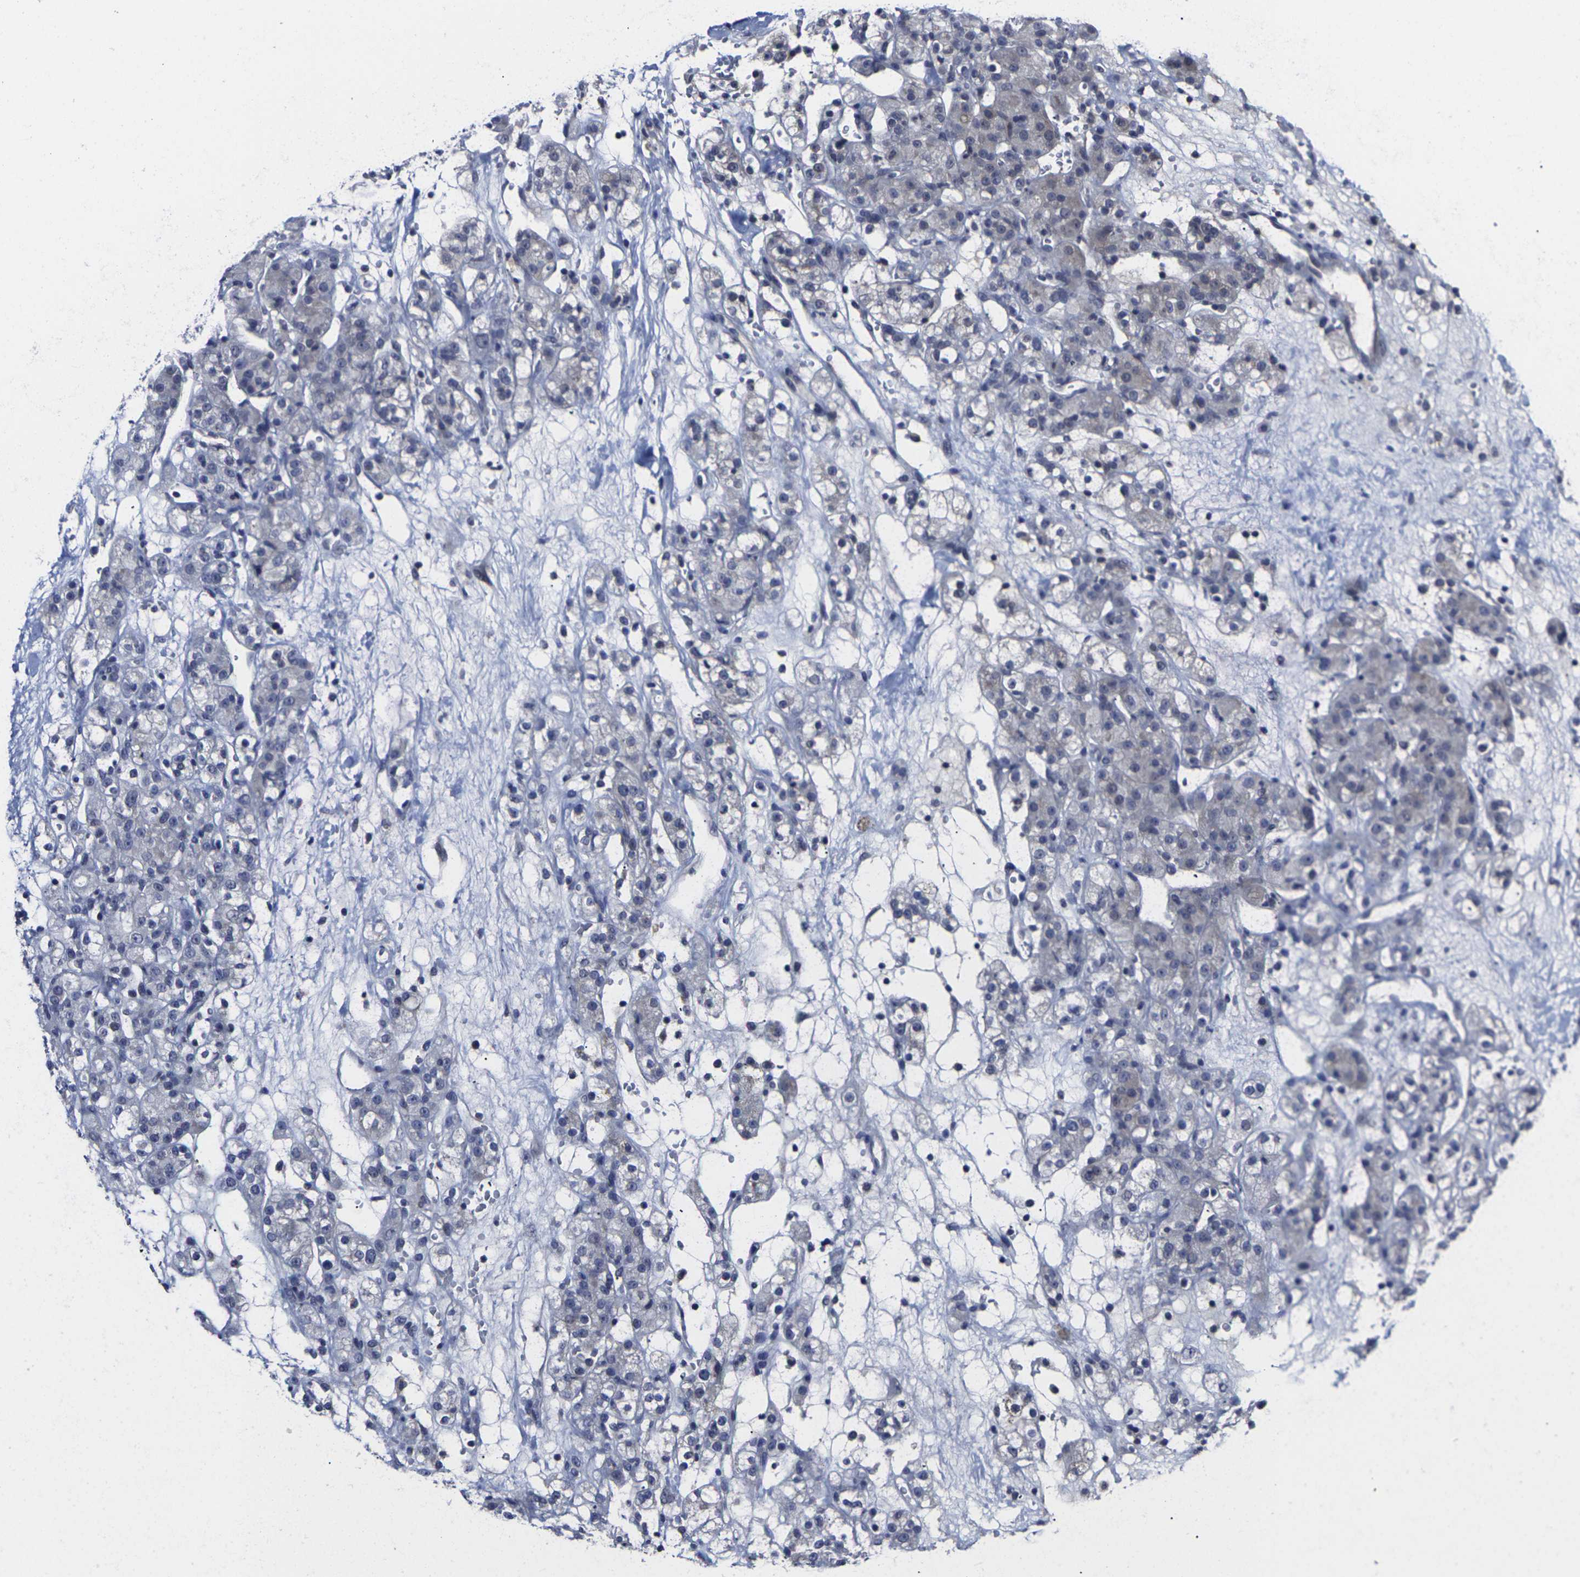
{"staining": {"intensity": "weak", "quantity": "<25%", "location": "cytoplasmic/membranous"}, "tissue": "renal cancer", "cell_type": "Tumor cells", "image_type": "cancer", "snomed": [{"axis": "morphology", "description": "Normal tissue, NOS"}, {"axis": "morphology", "description": "Adenocarcinoma, NOS"}, {"axis": "topography", "description": "Kidney"}], "caption": "A high-resolution micrograph shows IHC staining of adenocarcinoma (renal), which displays no significant positivity in tumor cells.", "gene": "MSANTD4", "patient": {"sex": "male", "age": 61}}